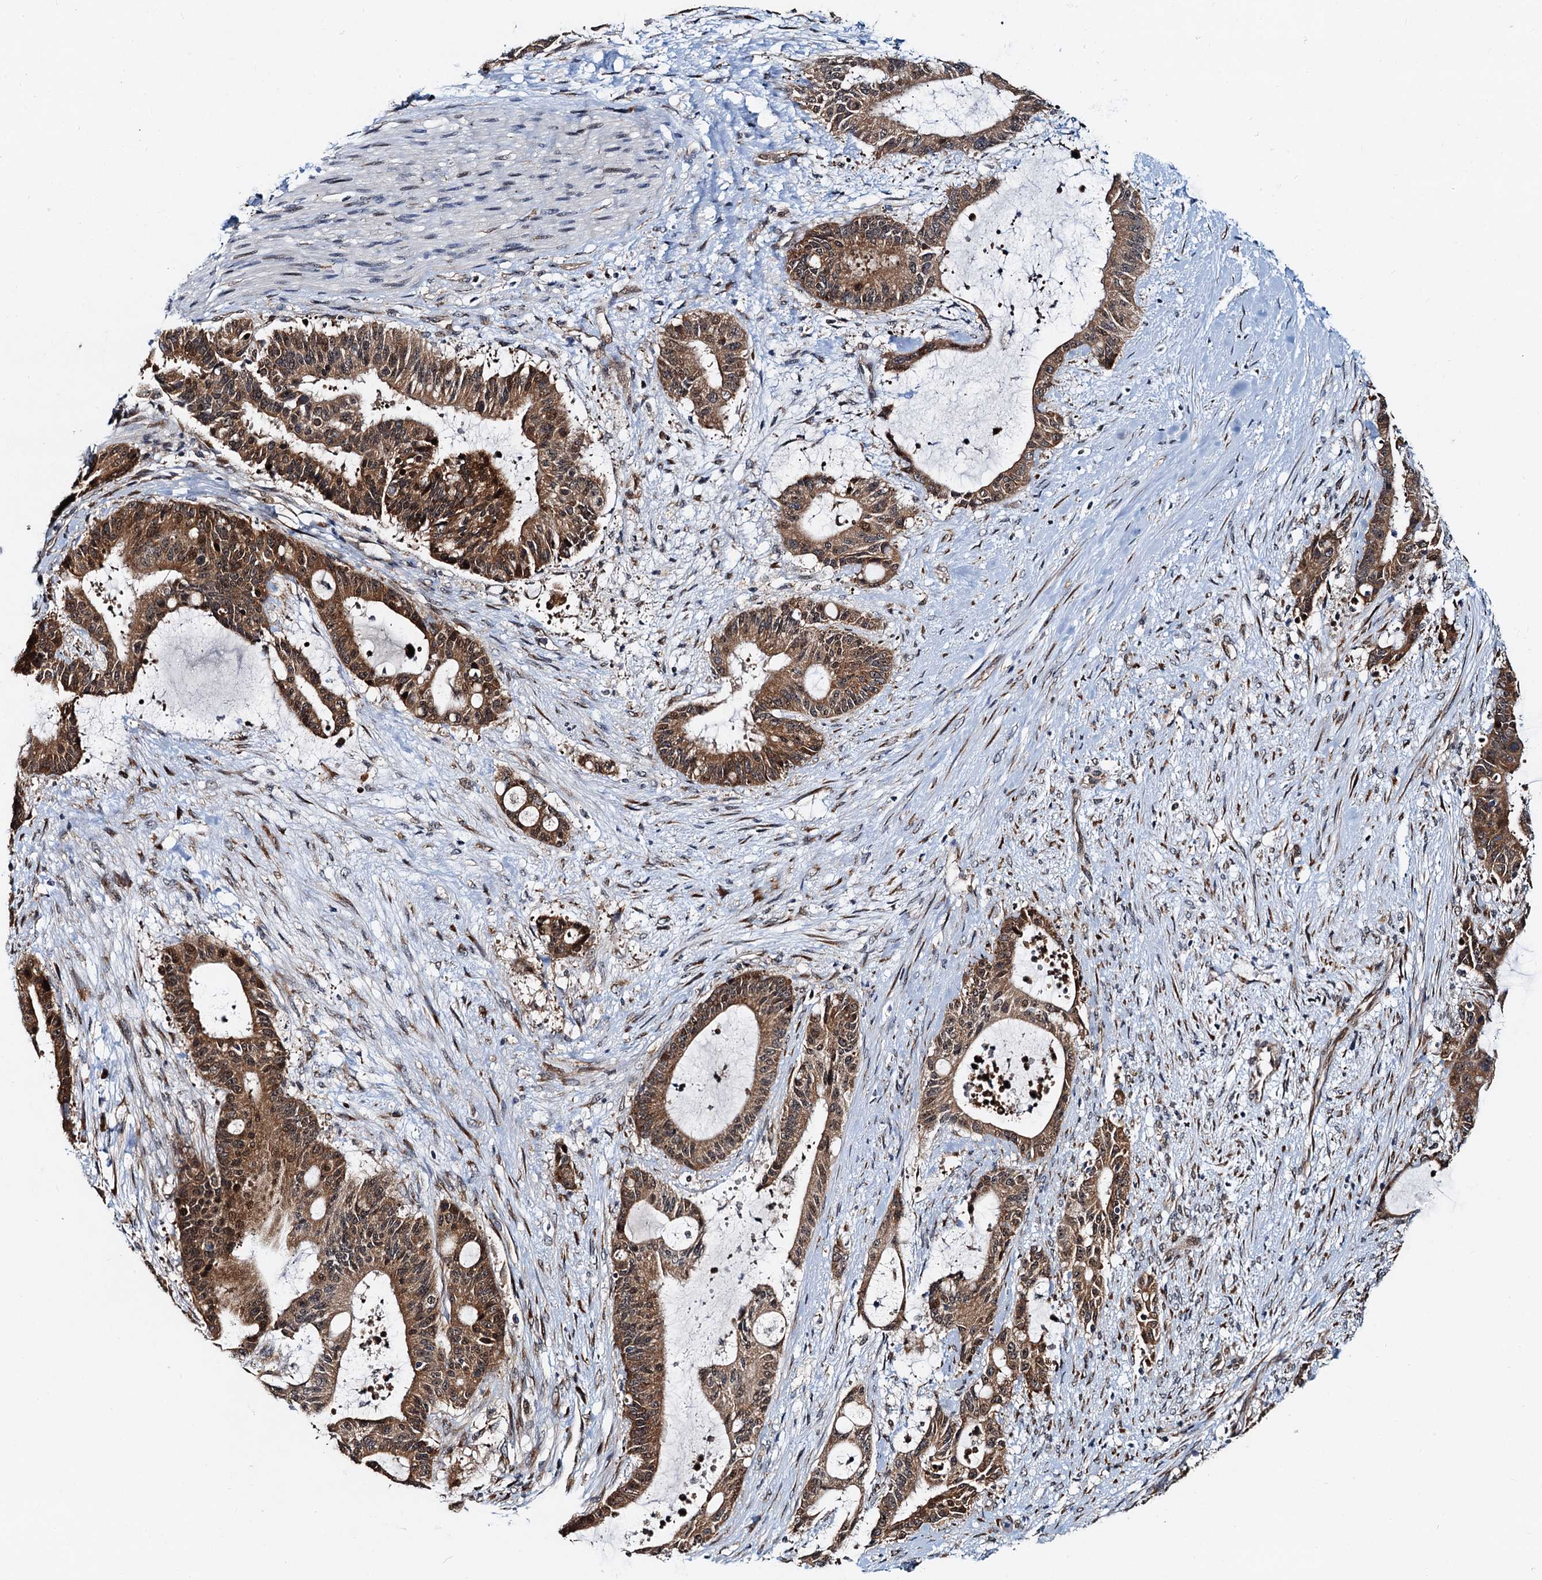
{"staining": {"intensity": "moderate", "quantity": ">75%", "location": "cytoplasmic/membranous,nuclear"}, "tissue": "liver cancer", "cell_type": "Tumor cells", "image_type": "cancer", "snomed": [{"axis": "morphology", "description": "Normal tissue, NOS"}, {"axis": "morphology", "description": "Cholangiocarcinoma"}, {"axis": "topography", "description": "Liver"}, {"axis": "topography", "description": "Peripheral nerve tissue"}], "caption": "Liver cholangiocarcinoma was stained to show a protein in brown. There is medium levels of moderate cytoplasmic/membranous and nuclear staining in approximately >75% of tumor cells.", "gene": "DNAJC21", "patient": {"sex": "female", "age": 73}}